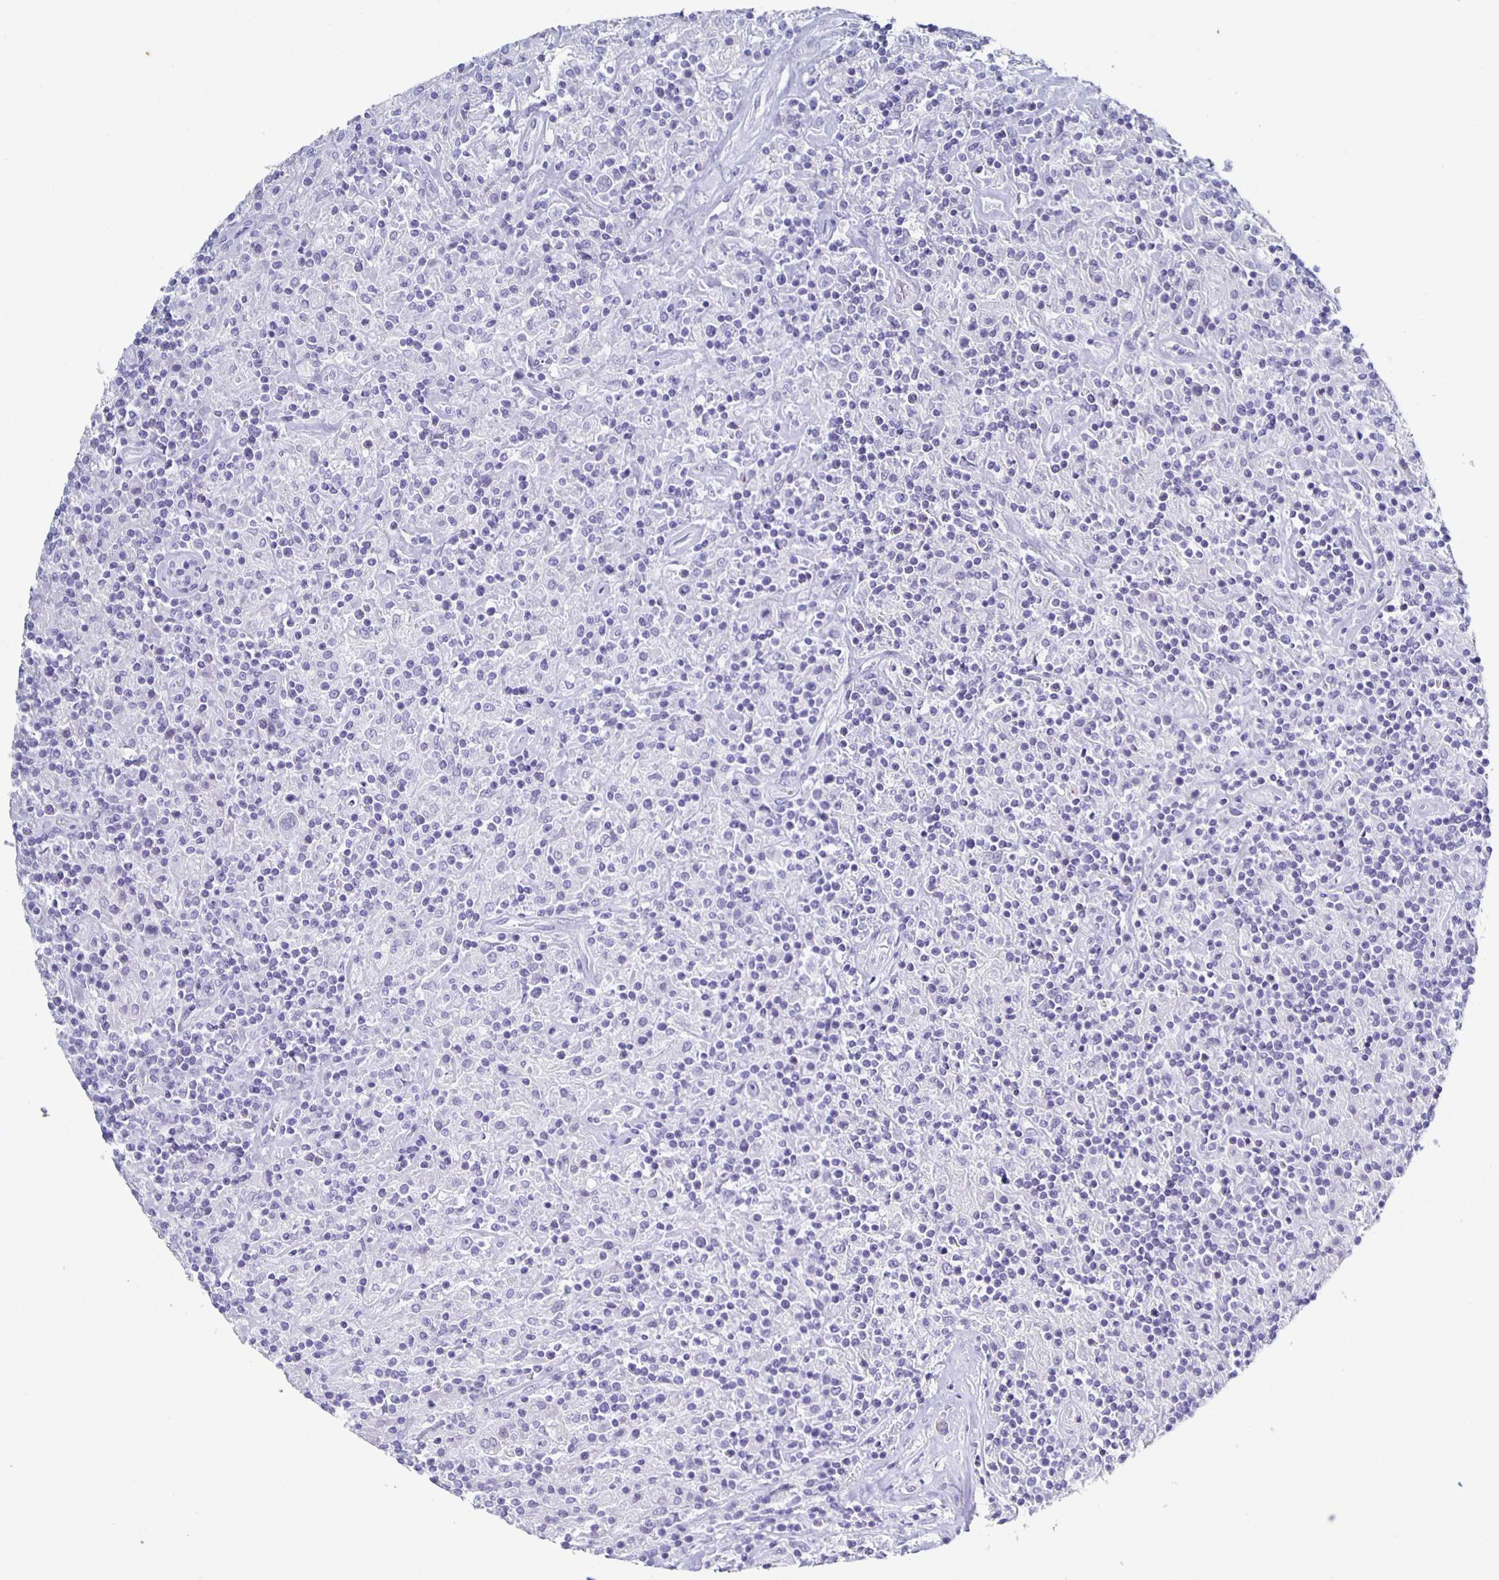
{"staining": {"intensity": "negative", "quantity": "none", "location": "none"}, "tissue": "lymphoma", "cell_type": "Tumor cells", "image_type": "cancer", "snomed": [{"axis": "morphology", "description": "Hodgkin's disease, NOS"}, {"axis": "topography", "description": "Lymph node"}], "caption": "Protein analysis of Hodgkin's disease demonstrates no significant staining in tumor cells.", "gene": "CCDC17", "patient": {"sex": "male", "age": 70}}